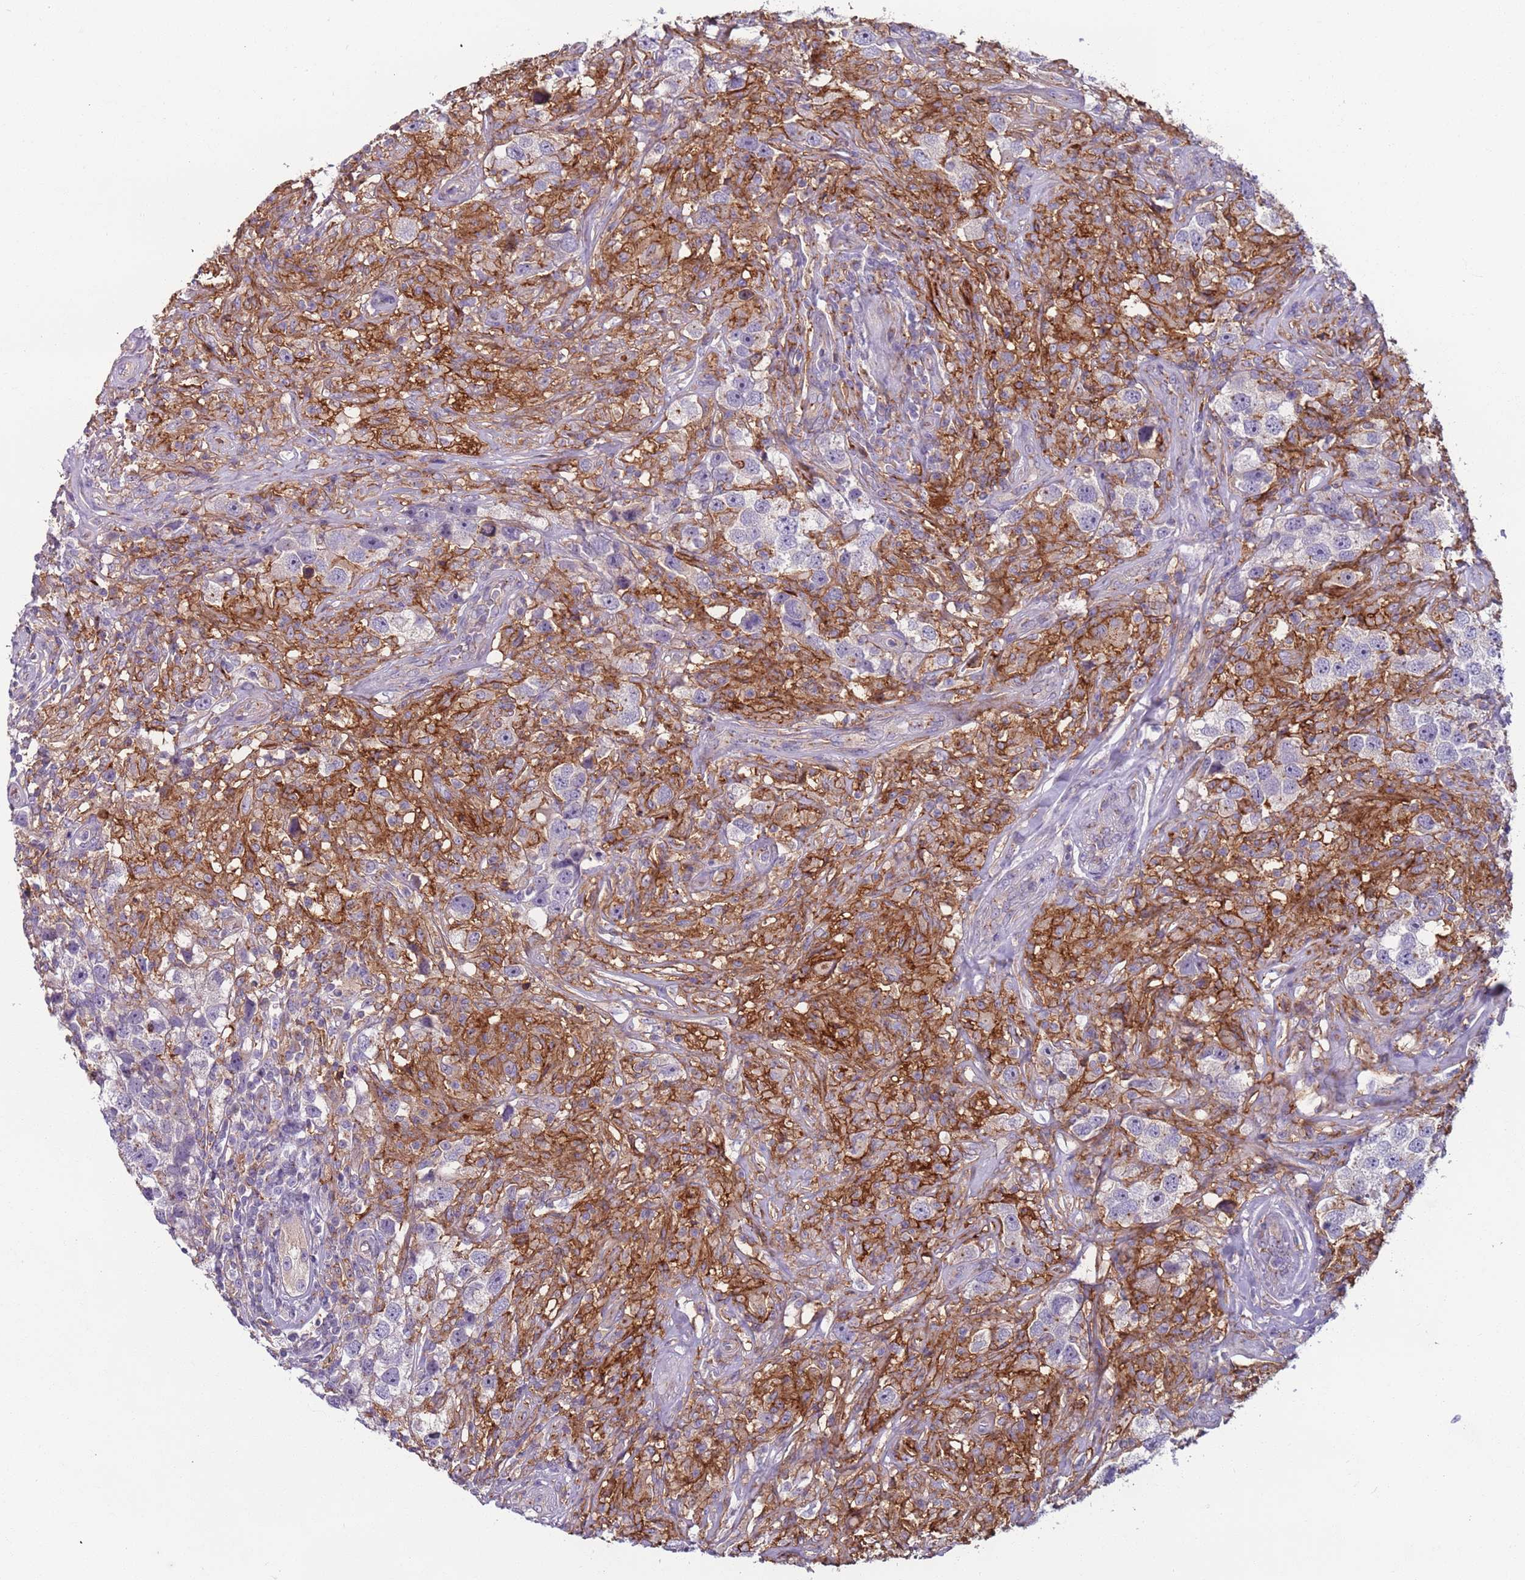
{"staining": {"intensity": "negative", "quantity": "none", "location": "none"}, "tissue": "testis cancer", "cell_type": "Tumor cells", "image_type": "cancer", "snomed": [{"axis": "morphology", "description": "Seminoma, NOS"}, {"axis": "topography", "description": "Testis"}], "caption": "Immunohistochemistry histopathology image of neoplastic tissue: human seminoma (testis) stained with DAB (3,3'-diaminobenzidine) demonstrates no significant protein staining in tumor cells.", "gene": "AKTIP", "patient": {"sex": "male", "age": 49}}